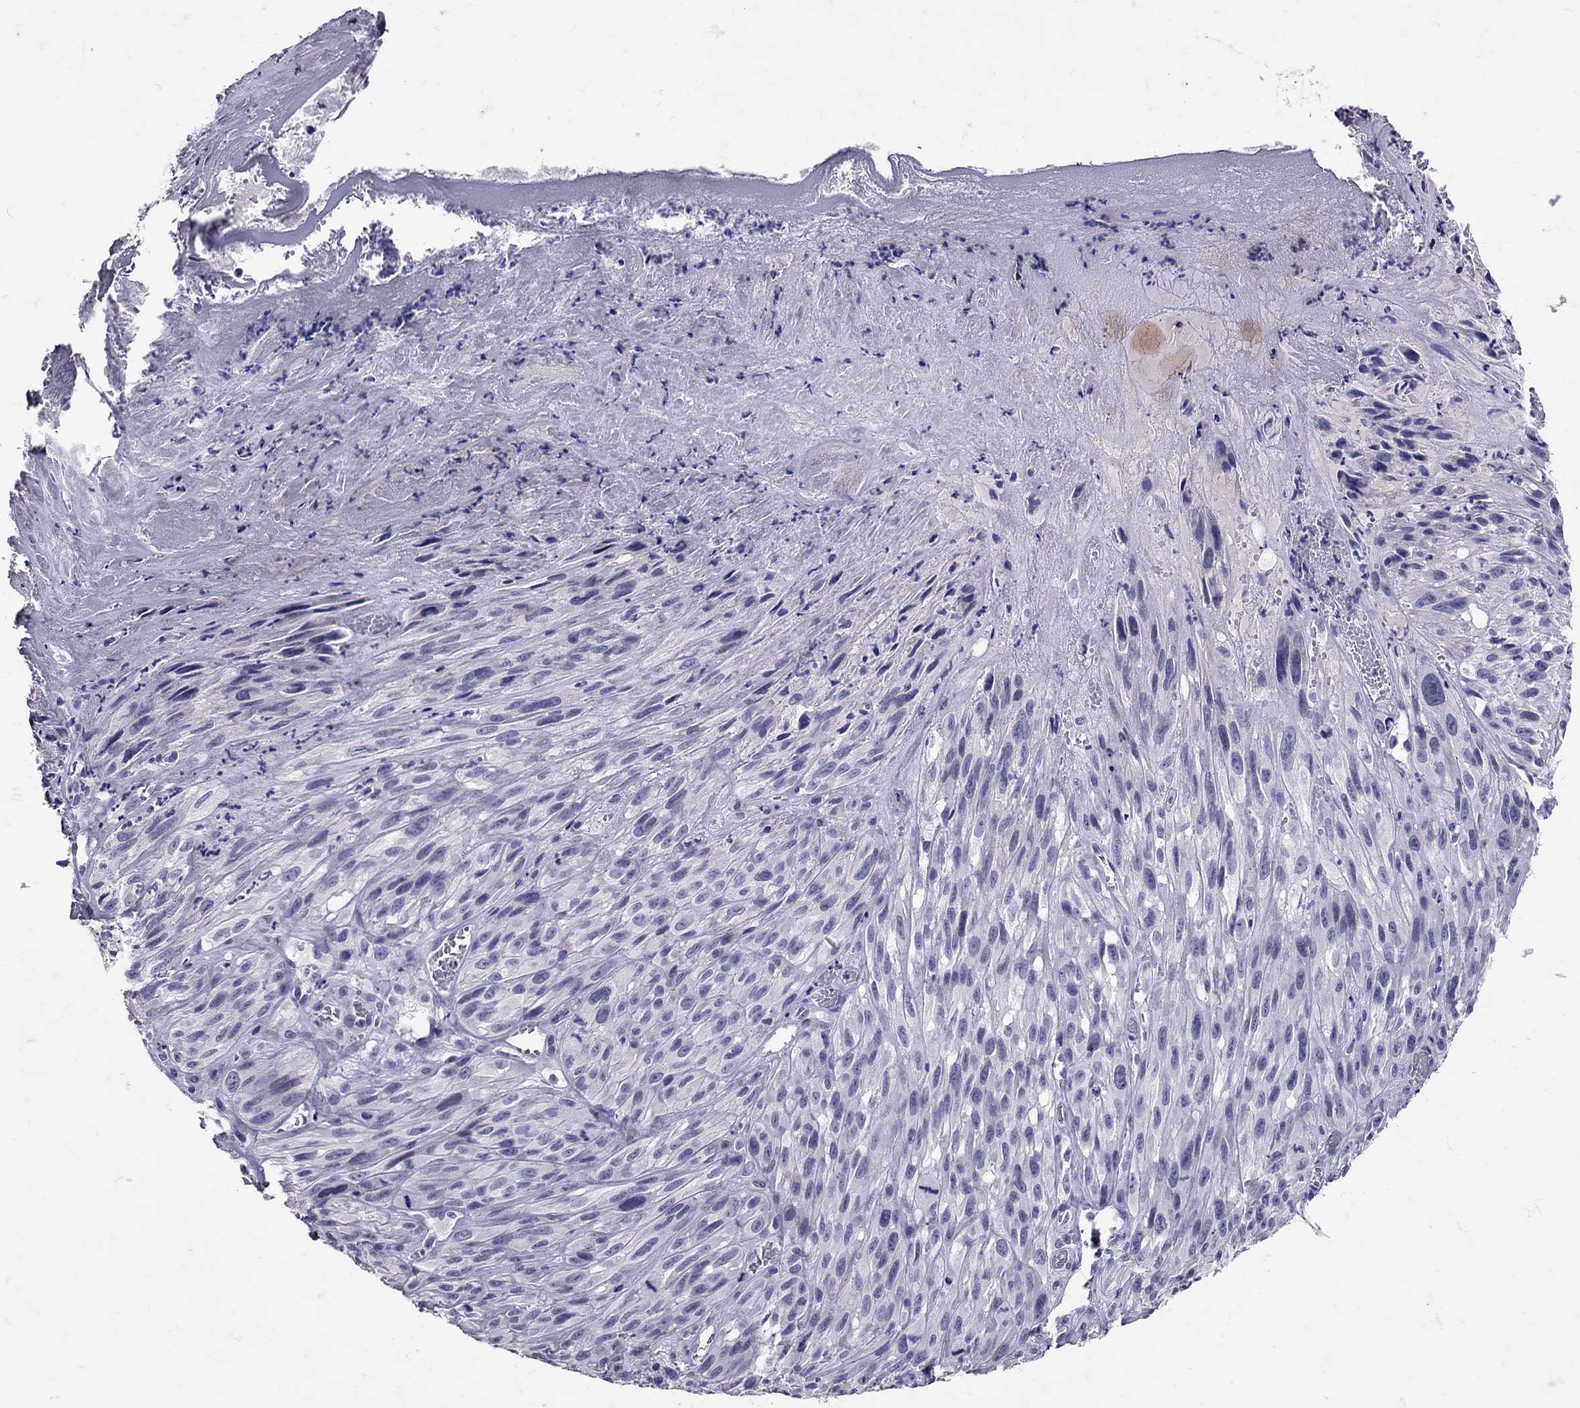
{"staining": {"intensity": "negative", "quantity": "none", "location": "none"}, "tissue": "melanoma", "cell_type": "Tumor cells", "image_type": "cancer", "snomed": [{"axis": "morphology", "description": "Malignant melanoma, NOS"}, {"axis": "topography", "description": "Skin"}], "caption": "Tumor cells are negative for protein expression in human malignant melanoma.", "gene": "SST", "patient": {"sex": "male", "age": 51}}